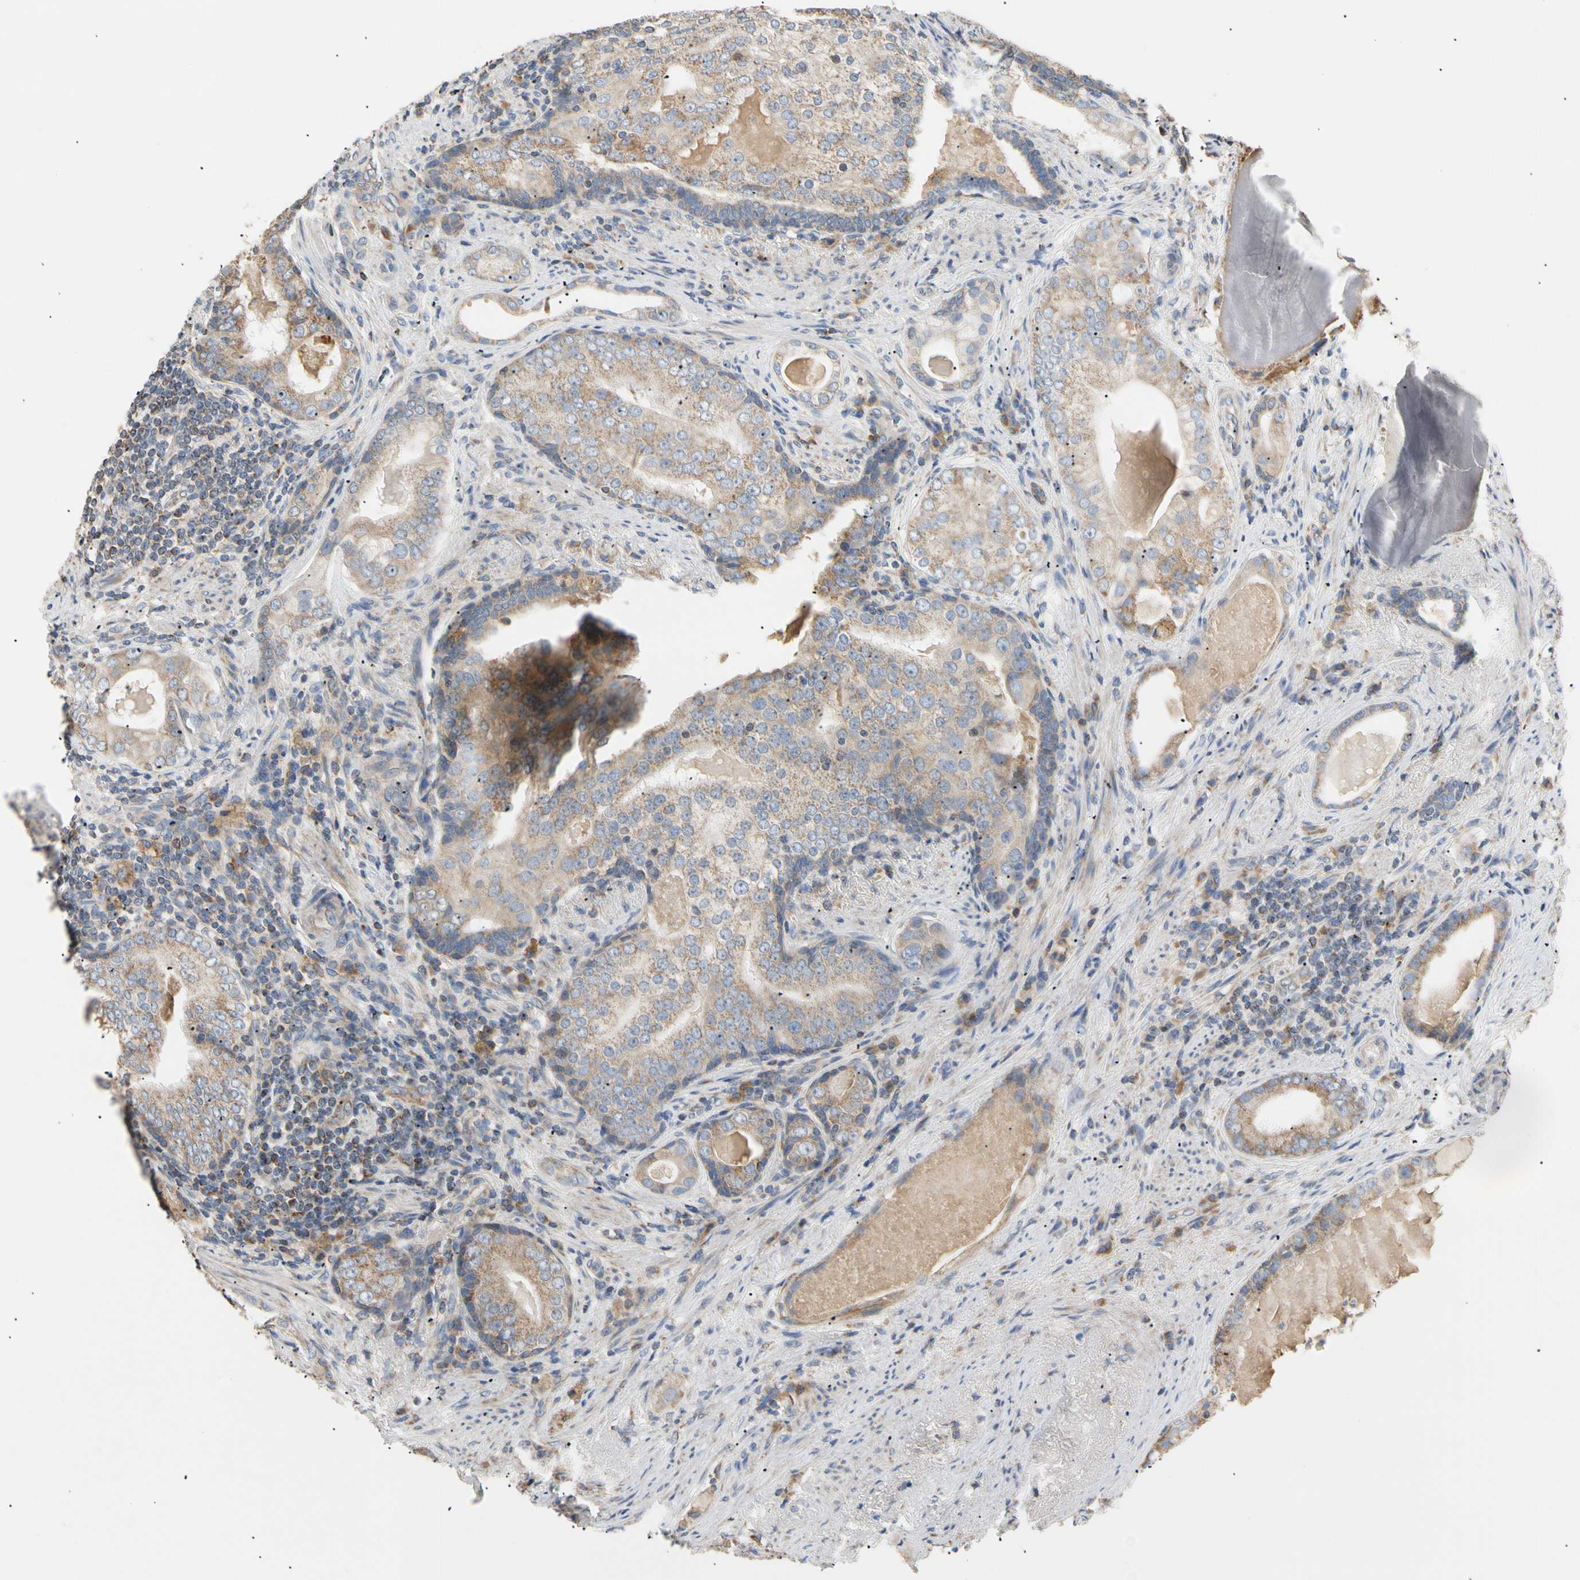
{"staining": {"intensity": "moderate", "quantity": ">75%", "location": "cytoplasmic/membranous"}, "tissue": "prostate cancer", "cell_type": "Tumor cells", "image_type": "cancer", "snomed": [{"axis": "morphology", "description": "Adenocarcinoma, High grade"}, {"axis": "topography", "description": "Prostate"}], "caption": "Prostate high-grade adenocarcinoma stained for a protein (brown) demonstrates moderate cytoplasmic/membranous positive positivity in about >75% of tumor cells.", "gene": "PLGRKT", "patient": {"sex": "male", "age": 66}}